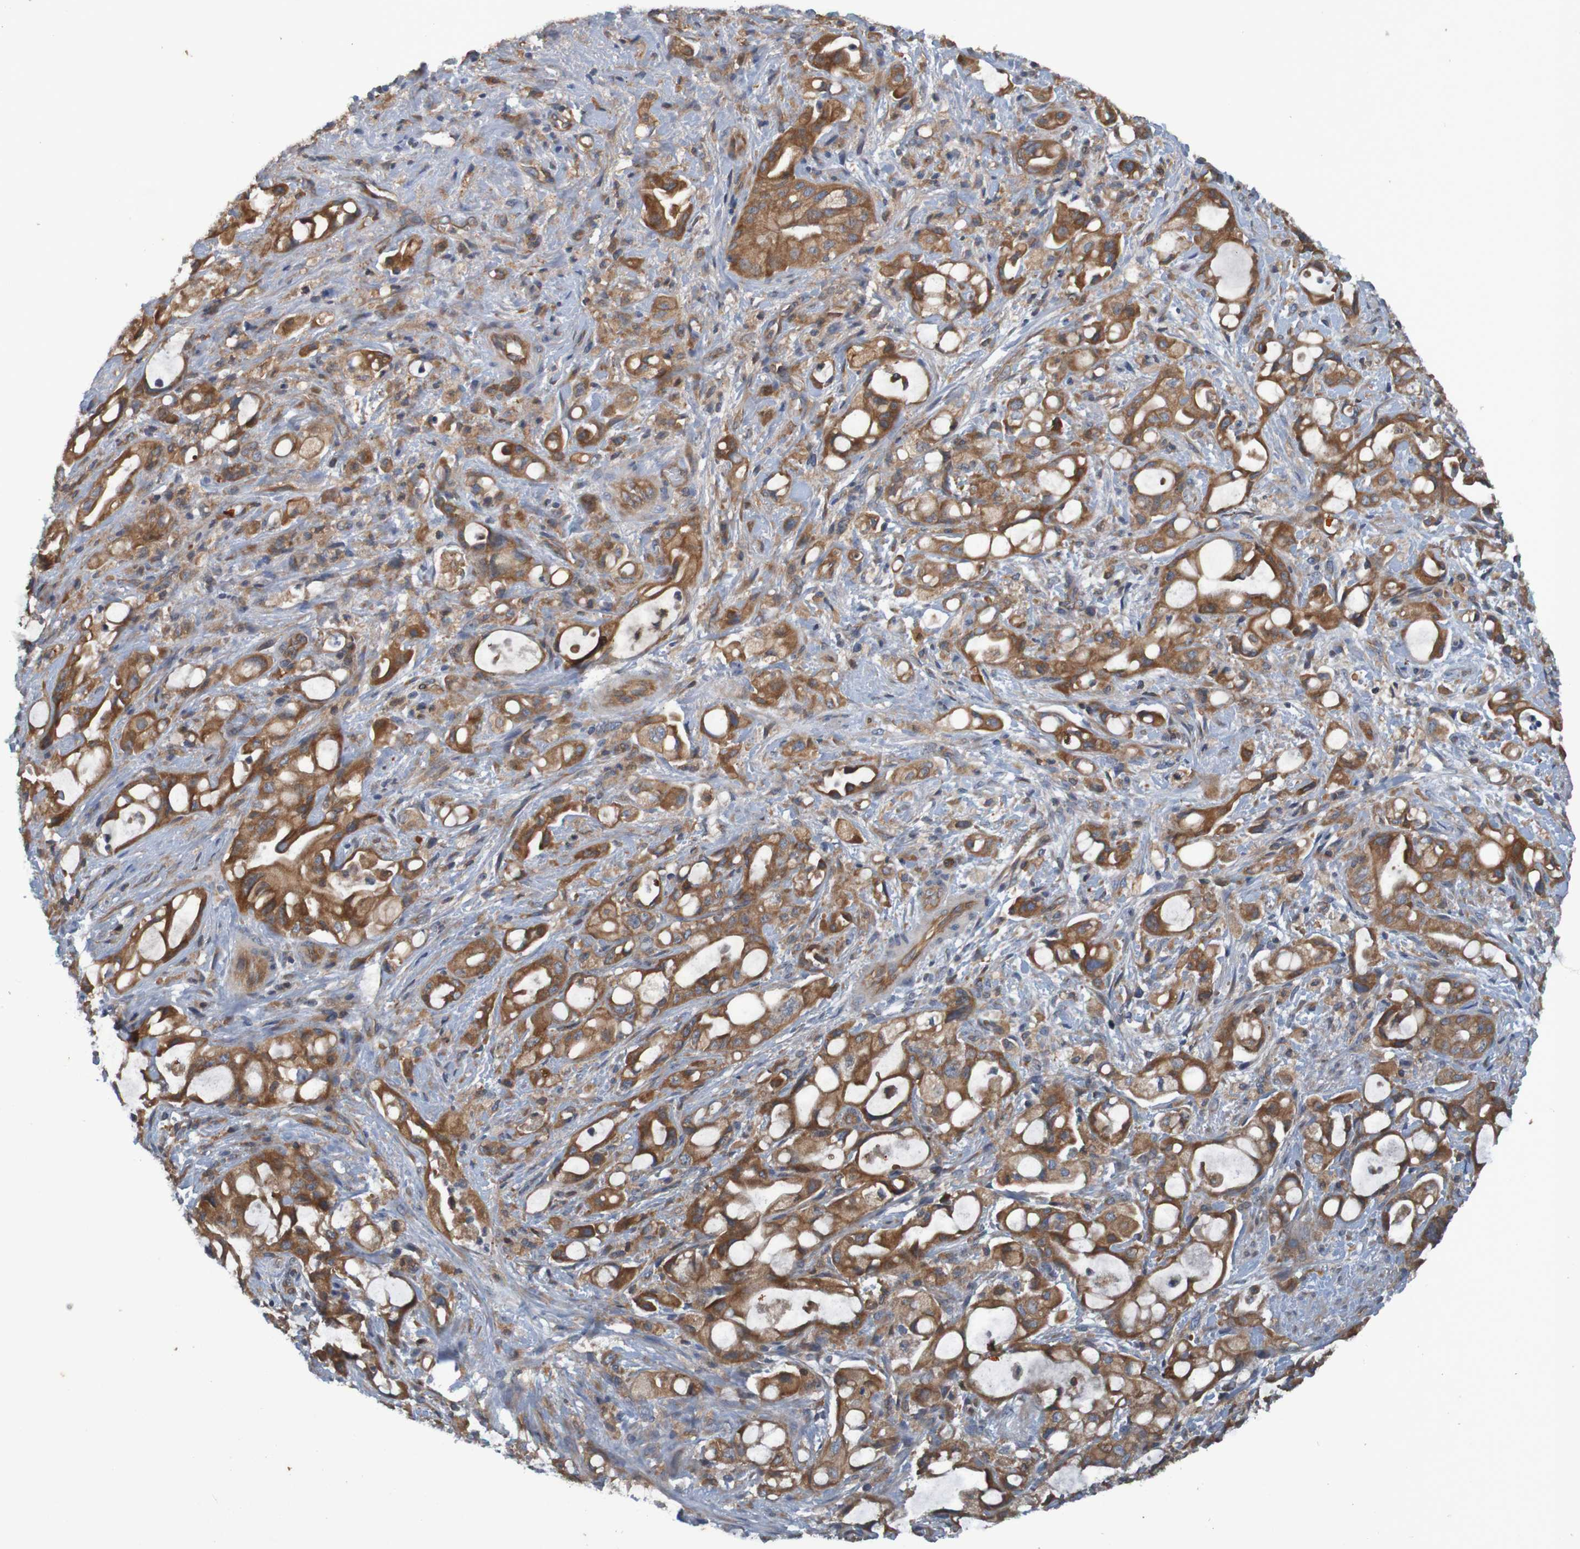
{"staining": {"intensity": "moderate", "quantity": ">75%", "location": "cytoplasmic/membranous"}, "tissue": "pancreatic cancer", "cell_type": "Tumor cells", "image_type": "cancer", "snomed": [{"axis": "morphology", "description": "Adenocarcinoma, NOS"}, {"axis": "topography", "description": "Pancreas"}], "caption": "A high-resolution micrograph shows immunohistochemistry (IHC) staining of pancreatic cancer, which displays moderate cytoplasmic/membranous staining in approximately >75% of tumor cells.", "gene": "DNAJC4", "patient": {"sex": "male", "age": 79}}